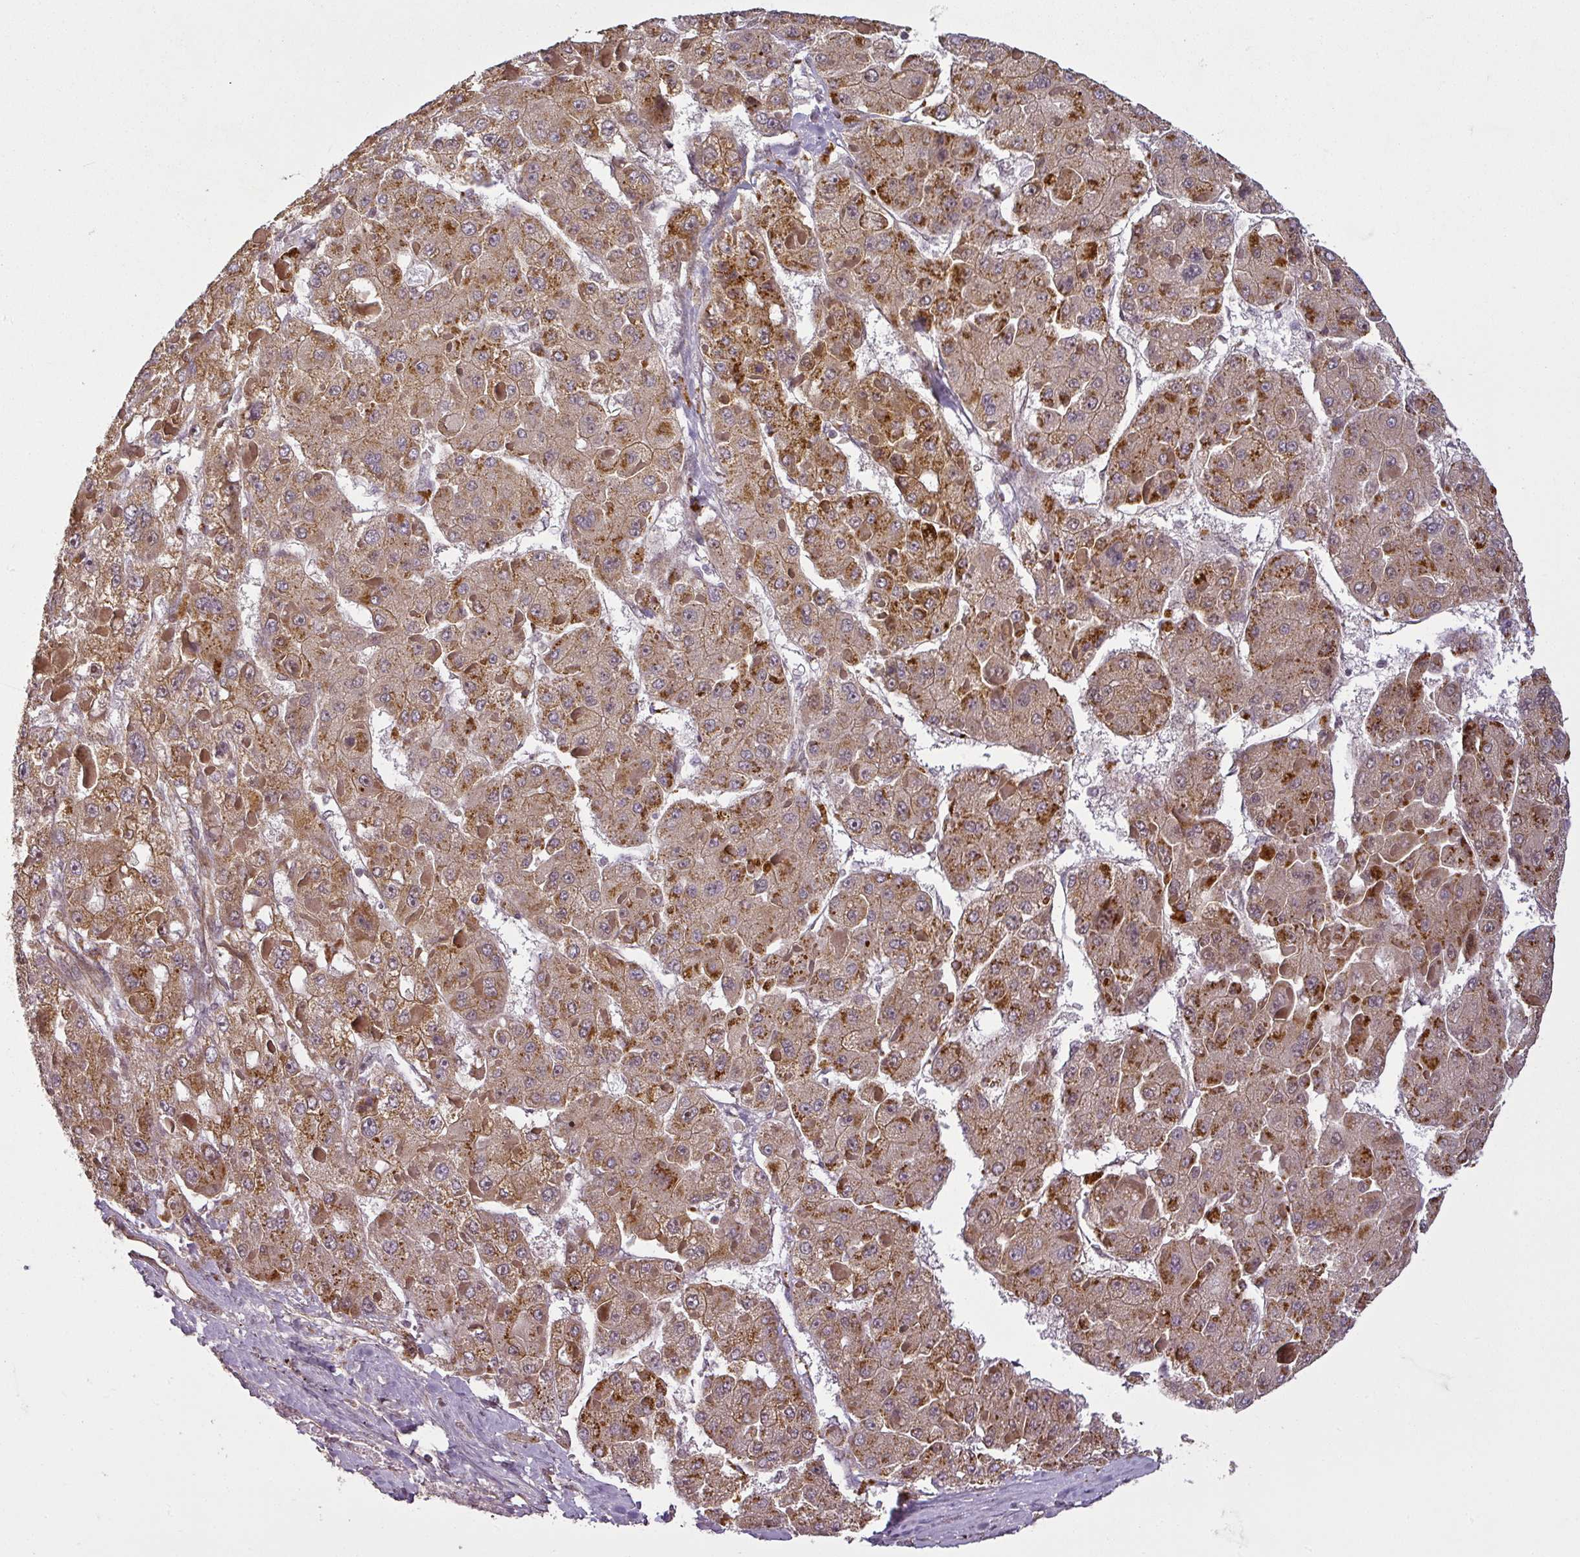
{"staining": {"intensity": "moderate", "quantity": ">75%", "location": "cytoplasmic/membranous"}, "tissue": "liver cancer", "cell_type": "Tumor cells", "image_type": "cancer", "snomed": [{"axis": "morphology", "description": "Carcinoma, Hepatocellular, NOS"}, {"axis": "topography", "description": "Liver"}], "caption": "Liver cancer (hepatocellular carcinoma) stained with a brown dye displays moderate cytoplasmic/membranous positive staining in about >75% of tumor cells.", "gene": "DIMT1", "patient": {"sex": "female", "age": 73}}